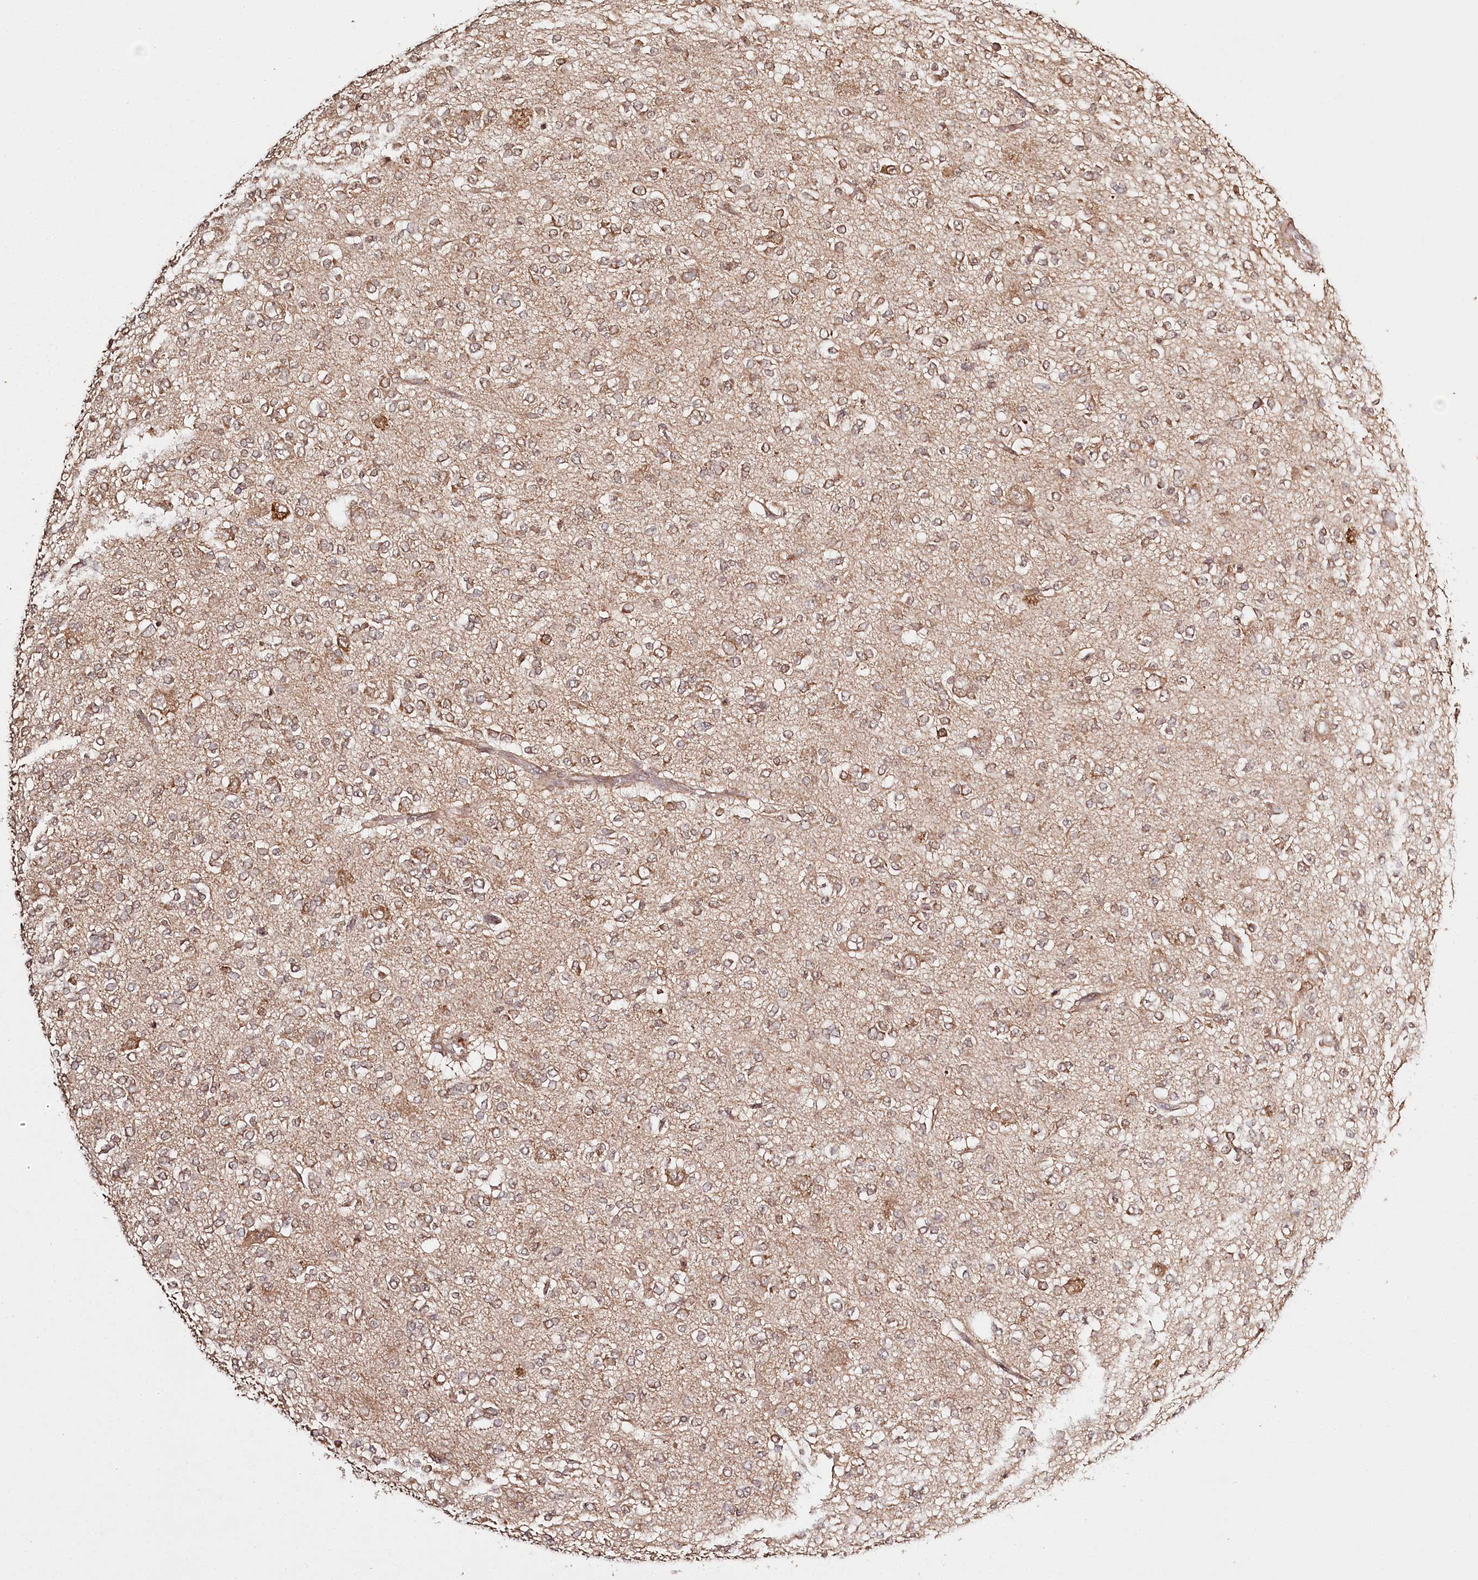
{"staining": {"intensity": "moderate", "quantity": ">75%", "location": "cytoplasmic/membranous,nuclear"}, "tissue": "glioma", "cell_type": "Tumor cells", "image_type": "cancer", "snomed": [{"axis": "morphology", "description": "Glioma, malignant, Low grade"}, {"axis": "topography", "description": "Brain"}], "caption": "A medium amount of moderate cytoplasmic/membranous and nuclear positivity is identified in about >75% of tumor cells in low-grade glioma (malignant) tissue. (DAB (3,3'-diaminobenzidine) IHC with brightfield microscopy, high magnification).", "gene": "ULK2", "patient": {"sex": "male", "age": 38}}